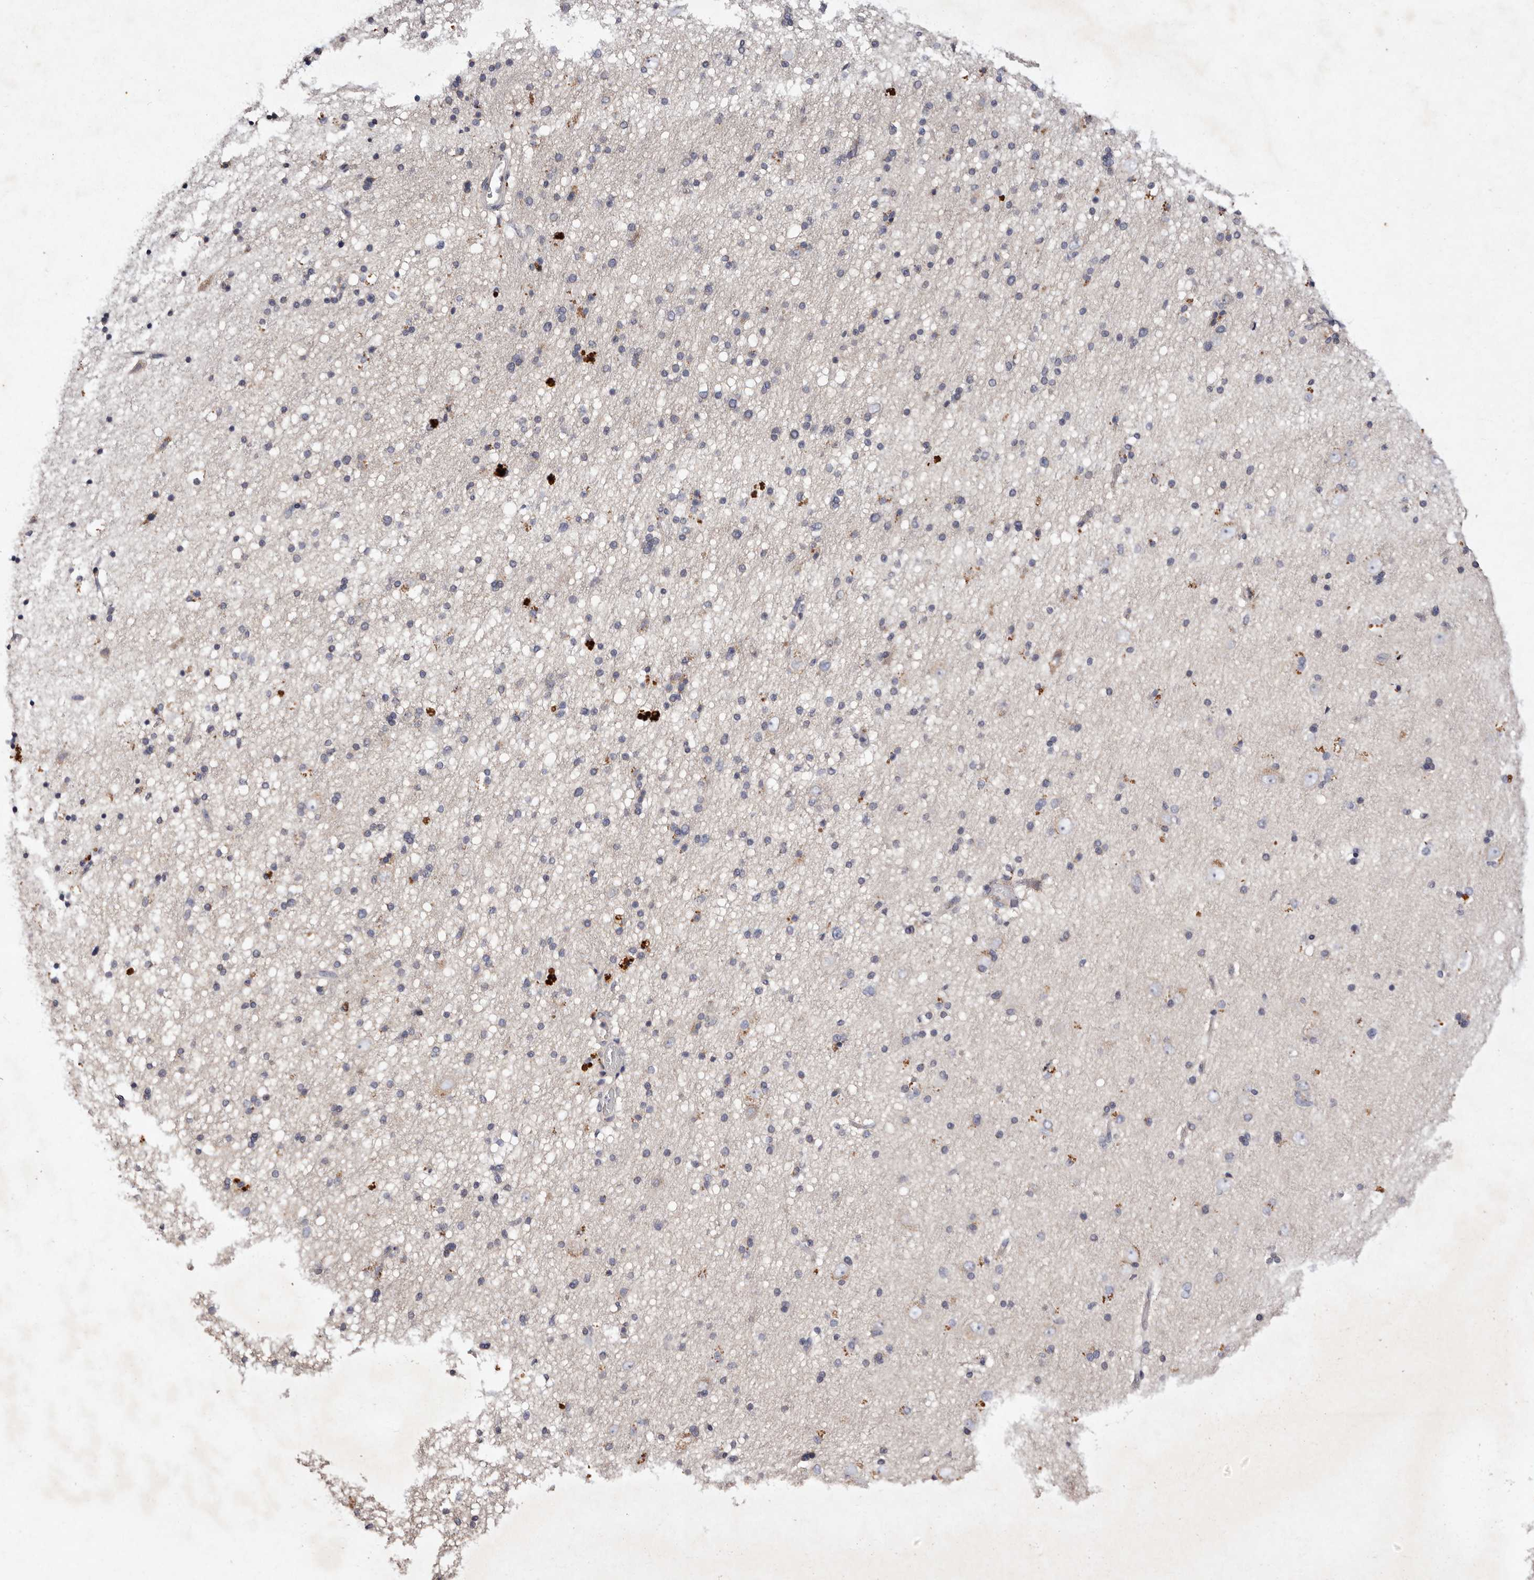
{"staining": {"intensity": "weak", "quantity": "25%-75%", "location": "cytoplasmic/membranous"}, "tissue": "cerebral cortex", "cell_type": "Endothelial cells", "image_type": "normal", "snomed": [{"axis": "morphology", "description": "Normal tissue, NOS"}, {"axis": "topography", "description": "Cerebral cortex"}], "caption": "Protein analysis of unremarkable cerebral cortex reveals weak cytoplasmic/membranous positivity in approximately 25%-75% of endothelial cells.", "gene": "TSC2", "patient": {"sex": "male", "age": 34}}